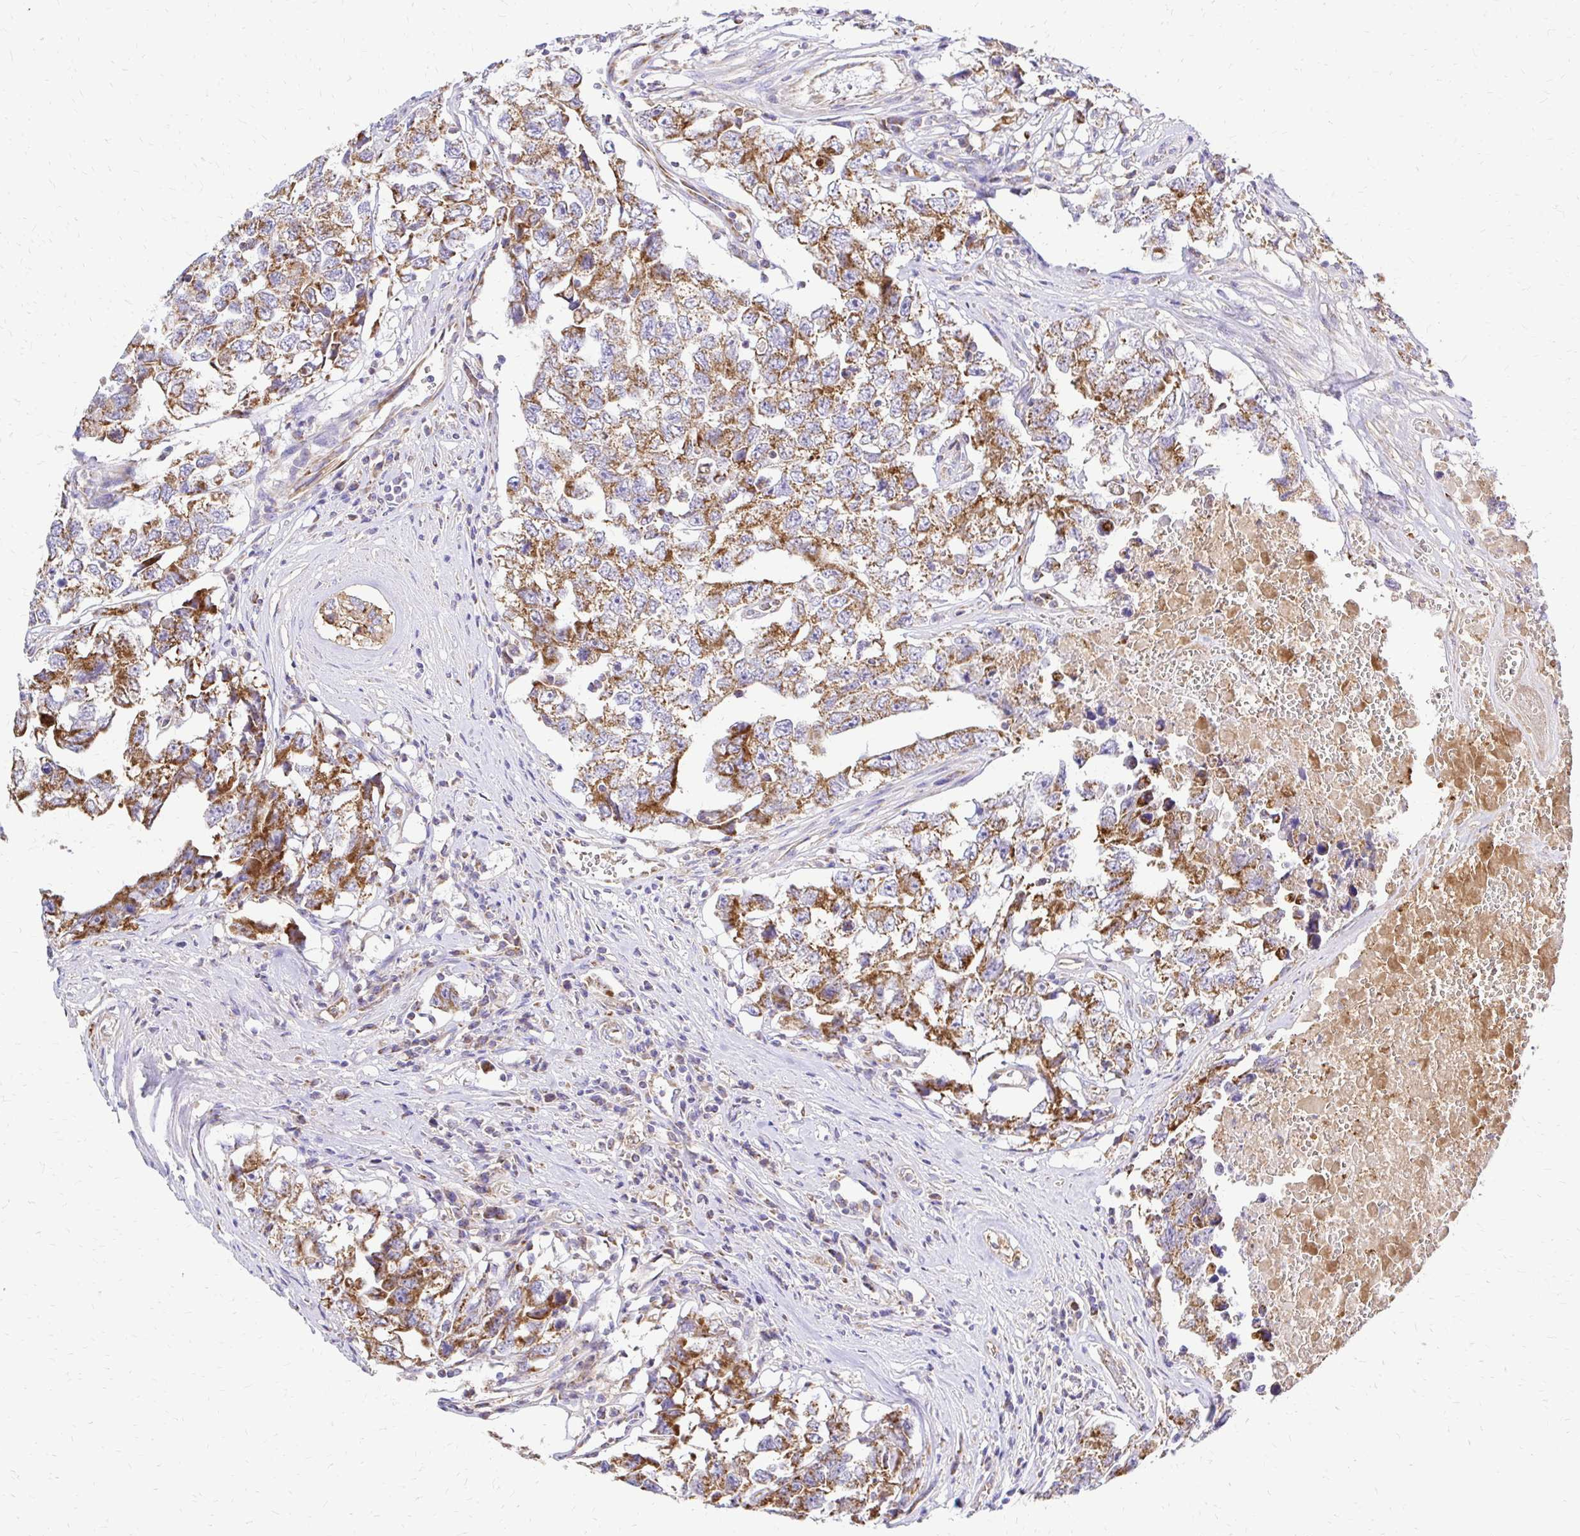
{"staining": {"intensity": "moderate", "quantity": ">75%", "location": "cytoplasmic/membranous"}, "tissue": "testis cancer", "cell_type": "Tumor cells", "image_type": "cancer", "snomed": [{"axis": "morphology", "description": "Carcinoma, Embryonal, NOS"}, {"axis": "topography", "description": "Testis"}], "caption": "This micrograph reveals immunohistochemistry (IHC) staining of embryonal carcinoma (testis), with medium moderate cytoplasmic/membranous staining in approximately >75% of tumor cells.", "gene": "MRPL13", "patient": {"sex": "male", "age": 22}}